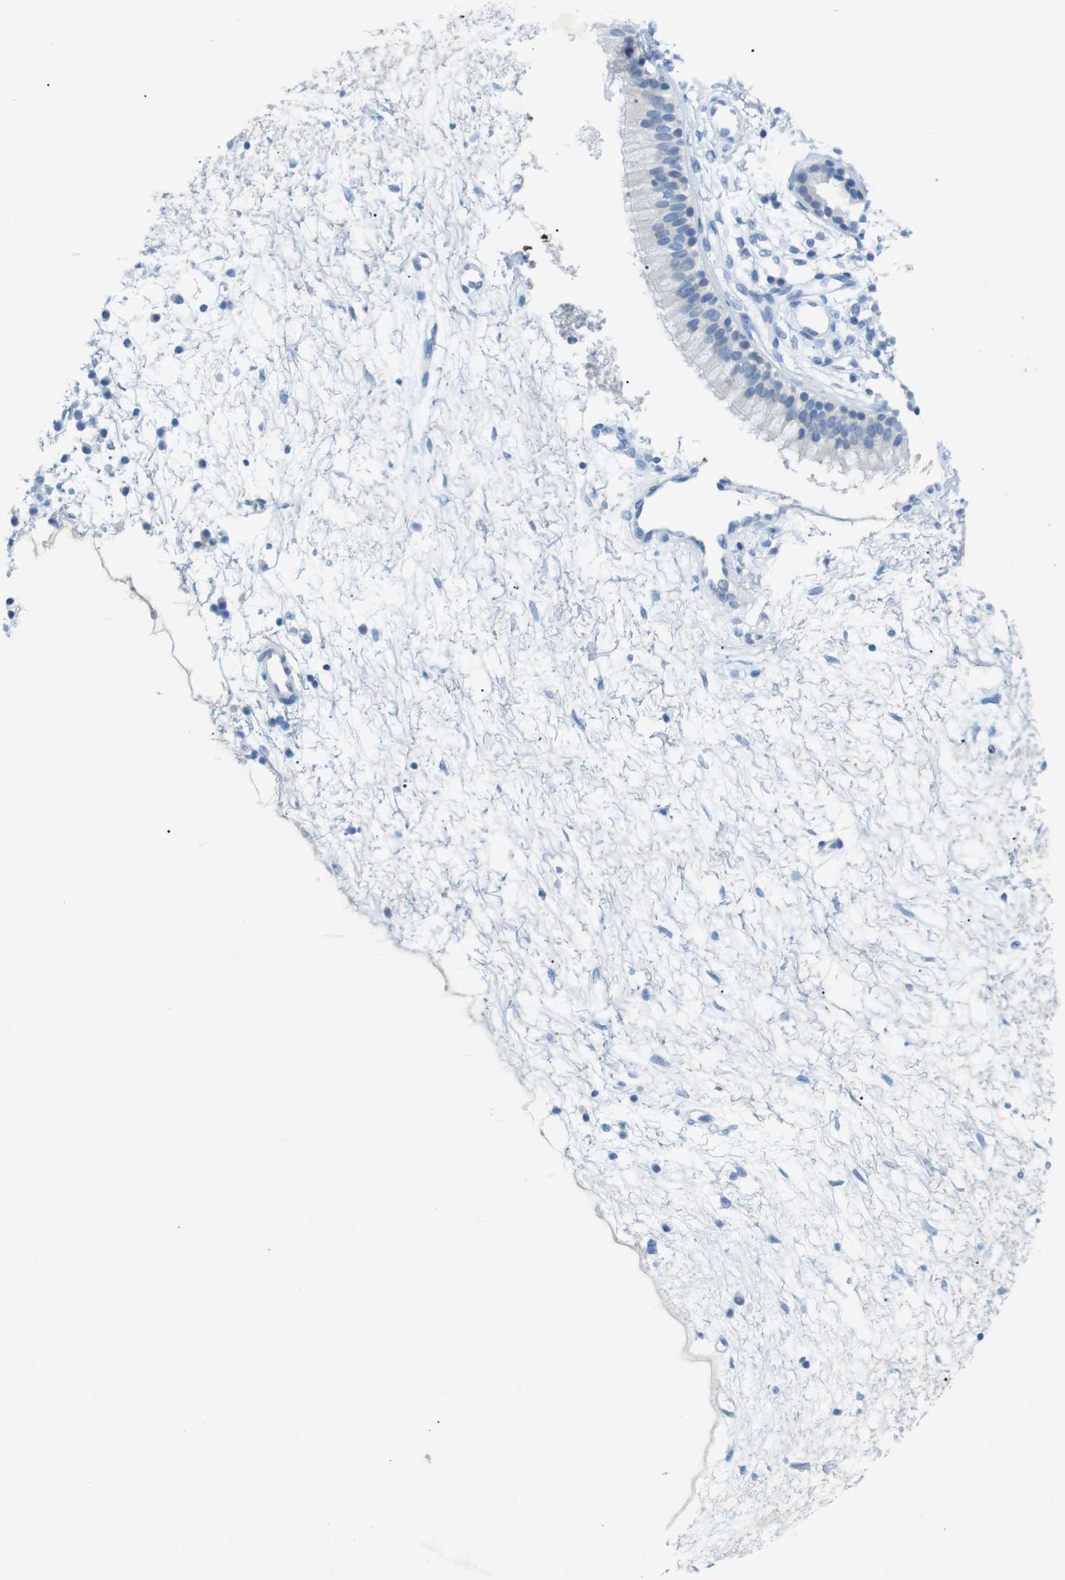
{"staining": {"intensity": "negative", "quantity": "none", "location": "none"}, "tissue": "nasopharynx", "cell_type": "Respiratory epithelial cells", "image_type": "normal", "snomed": [{"axis": "morphology", "description": "Normal tissue, NOS"}, {"axis": "topography", "description": "Nasopharynx"}], "caption": "Immunohistochemistry histopathology image of unremarkable nasopharynx stained for a protein (brown), which shows no staining in respiratory epithelial cells. (Brightfield microscopy of DAB (3,3'-diaminobenzidine) IHC at high magnification).", "gene": "SALL4", "patient": {"sex": "male", "age": 21}}